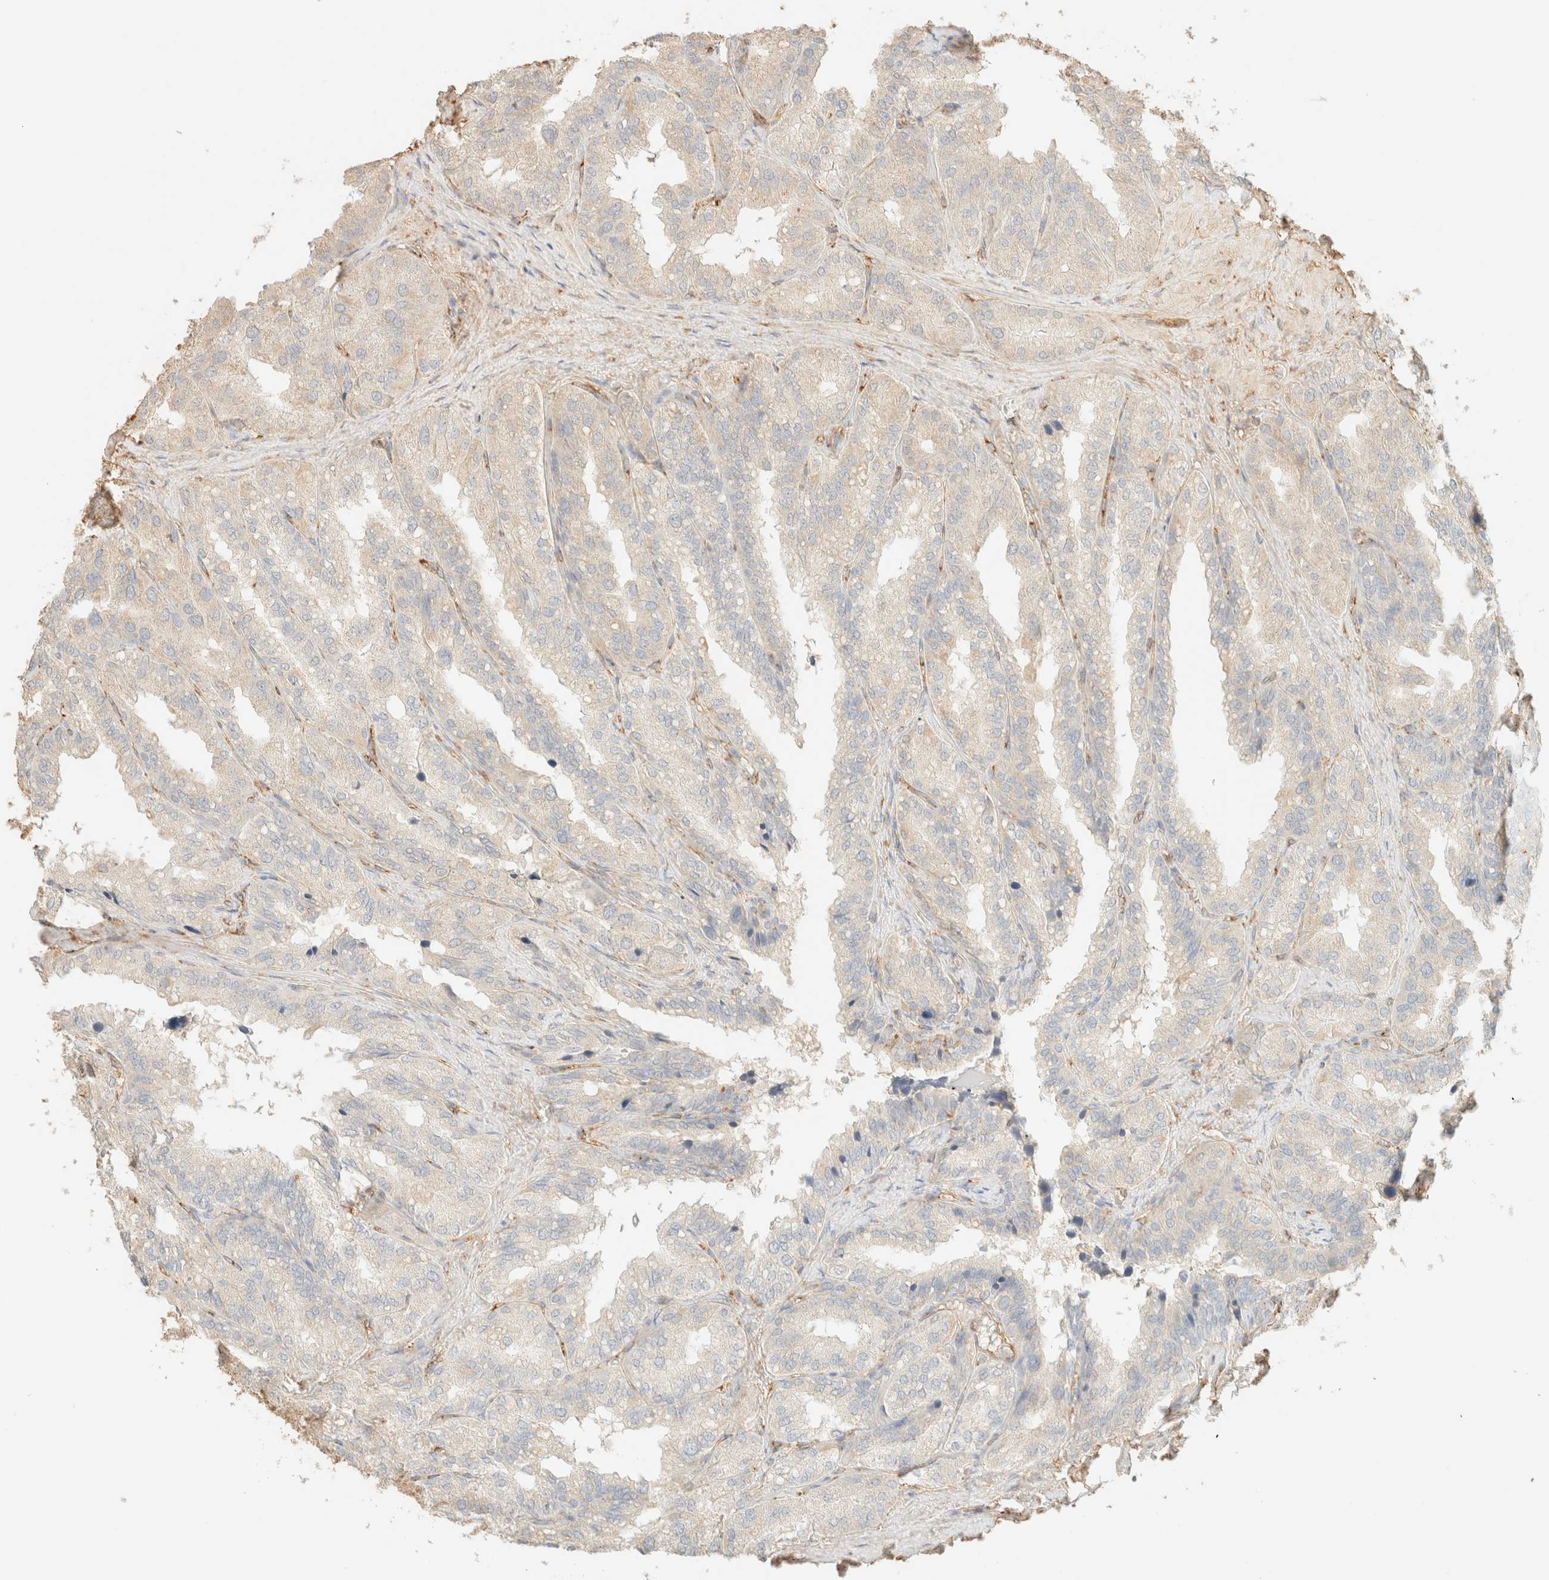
{"staining": {"intensity": "weak", "quantity": "<25%", "location": "cytoplasmic/membranous"}, "tissue": "seminal vesicle", "cell_type": "Glandular cells", "image_type": "normal", "snomed": [{"axis": "morphology", "description": "Normal tissue, NOS"}, {"axis": "topography", "description": "Prostate"}, {"axis": "topography", "description": "Seminal veicle"}], "caption": "An image of seminal vesicle stained for a protein reveals no brown staining in glandular cells. Brightfield microscopy of IHC stained with DAB (brown) and hematoxylin (blue), captured at high magnification.", "gene": "SPARCL1", "patient": {"sex": "male", "age": 51}}